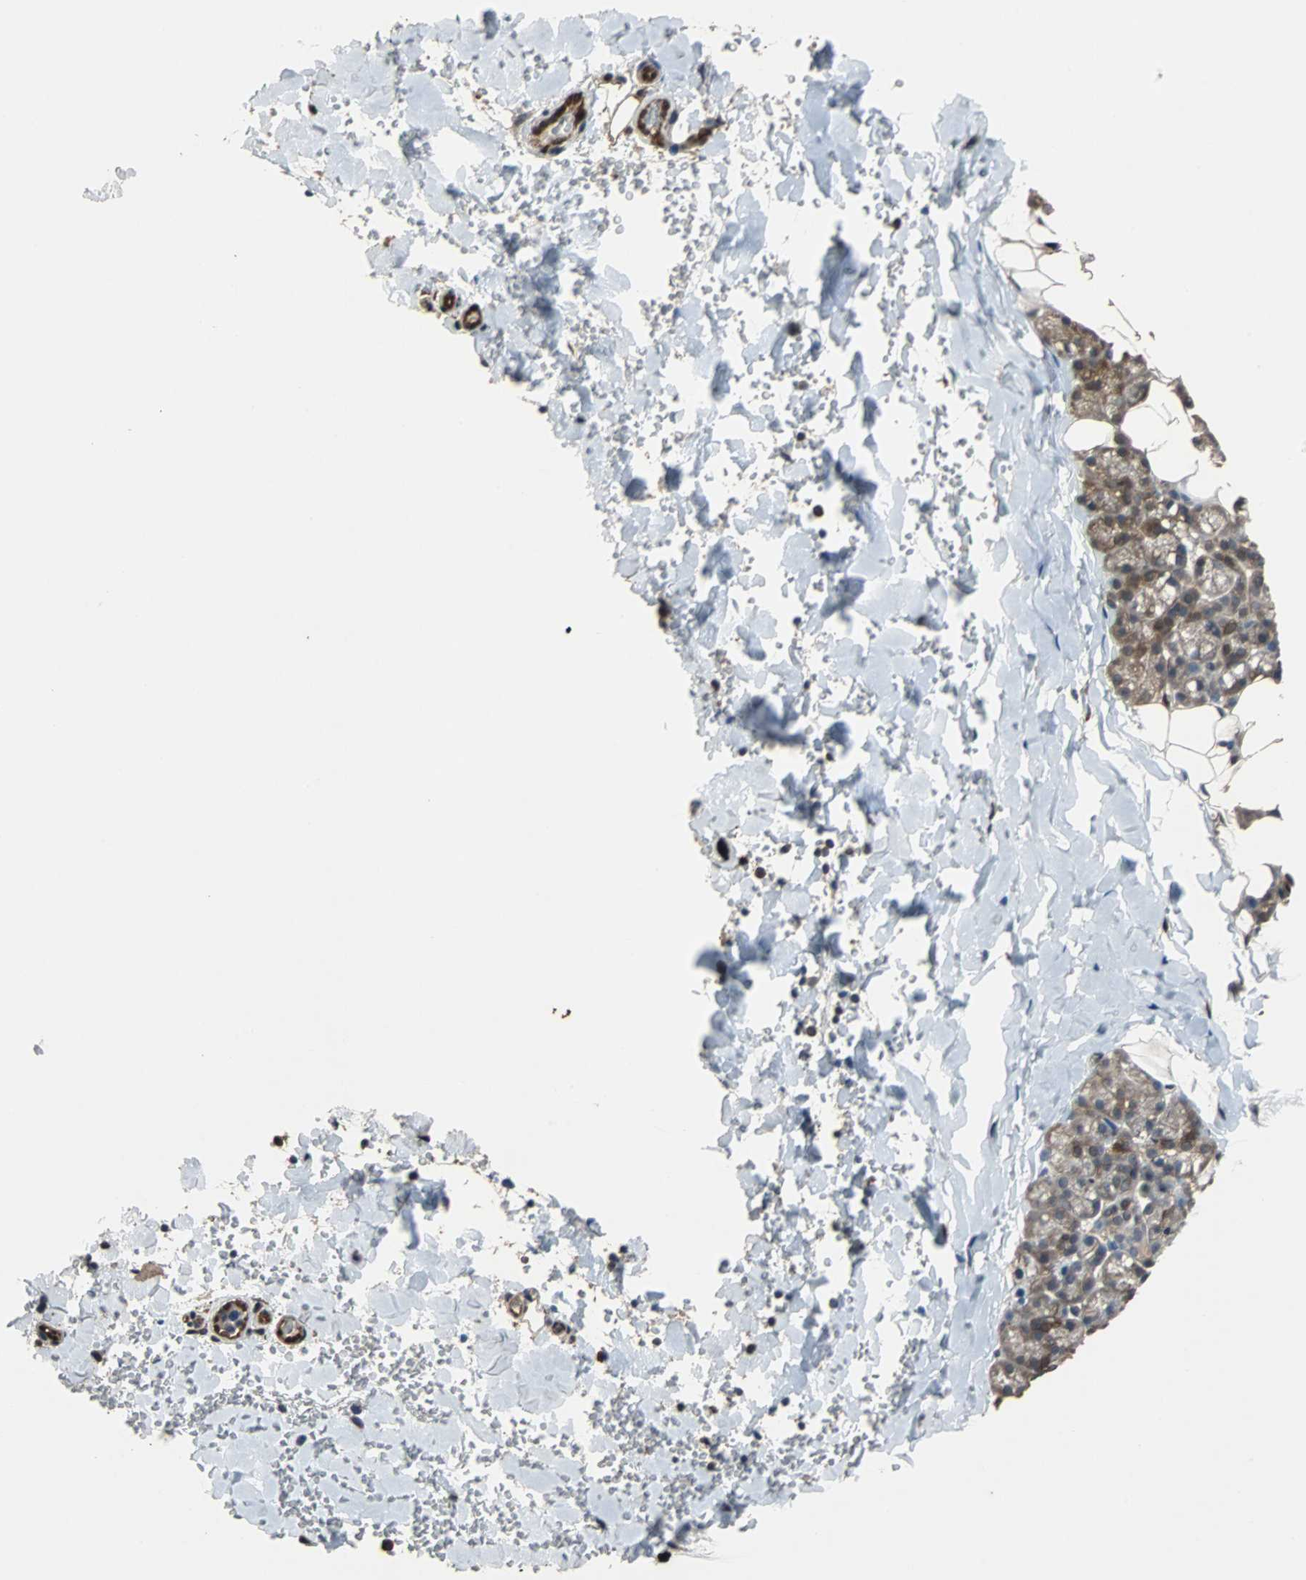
{"staining": {"intensity": "moderate", "quantity": "25%-75%", "location": "cytoplasmic/membranous"}, "tissue": "salivary gland", "cell_type": "Glandular cells", "image_type": "normal", "snomed": [{"axis": "morphology", "description": "Normal tissue, NOS"}, {"axis": "topography", "description": "Lymph node"}, {"axis": "topography", "description": "Salivary gland"}], "caption": "Glandular cells show moderate cytoplasmic/membranous staining in approximately 25%-75% of cells in unremarkable salivary gland.", "gene": "NDRG1", "patient": {"sex": "male", "age": 8}}